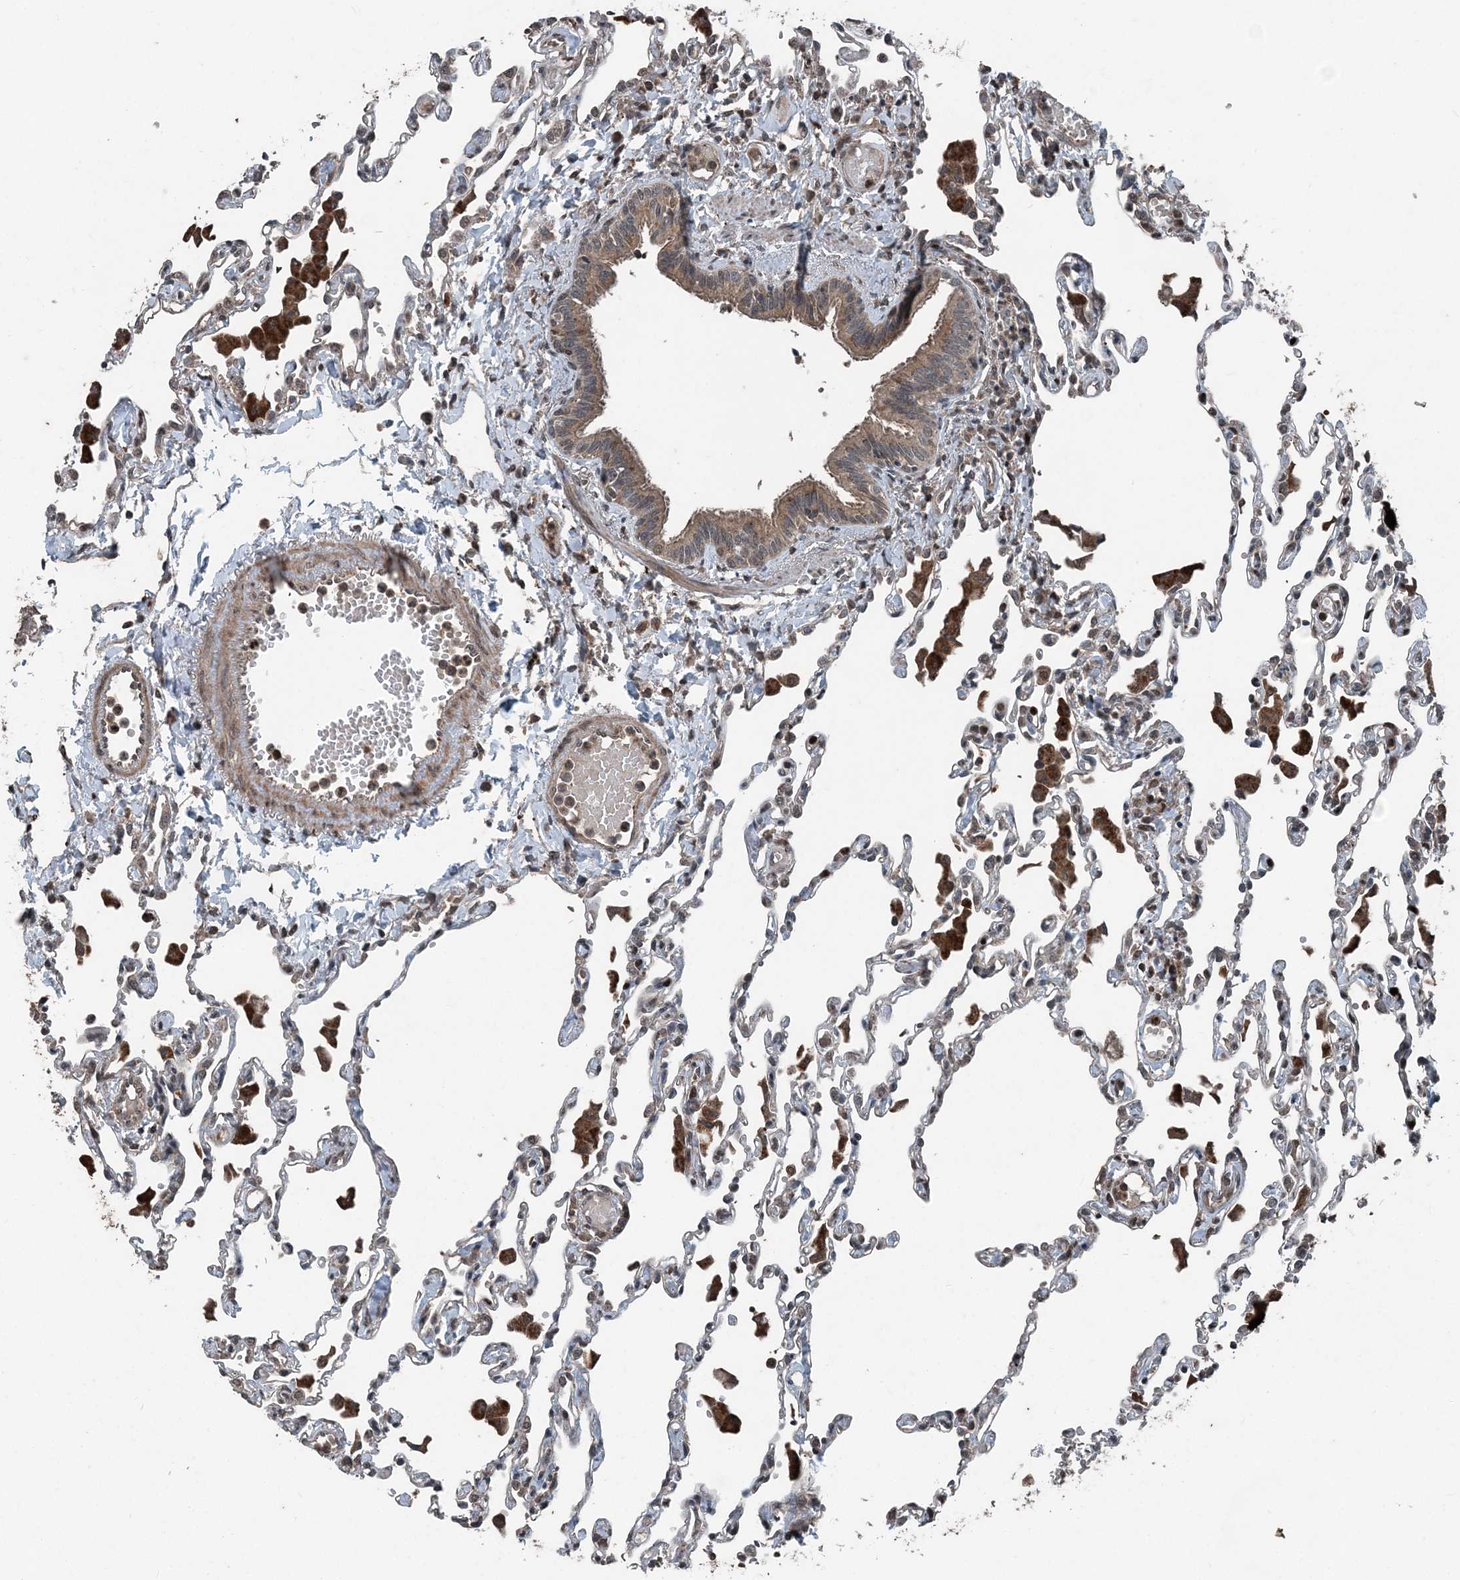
{"staining": {"intensity": "negative", "quantity": "none", "location": "none"}, "tissue": "lung", "cell_type": "Alveolar cells", "image_type": "normal", "snomed": [{"axis": "morphology", "description": "Normal tissue, NOS"}, {"axis": "topography", "description": "Bronchus"}, {"axis": "topography", "description": "Lung"}], "caption": "DAB (3,3'-diaminobenzidine) immunohistochemical staining of benign lung shows no significant positivity in alveolar cells. Brightfield microscopy of IHC stained with DAB (brown) and hematoxylin (blue), captured at high magnification.", "gene": "CFL1", "patient": {"sex": "female", "age": 49}}